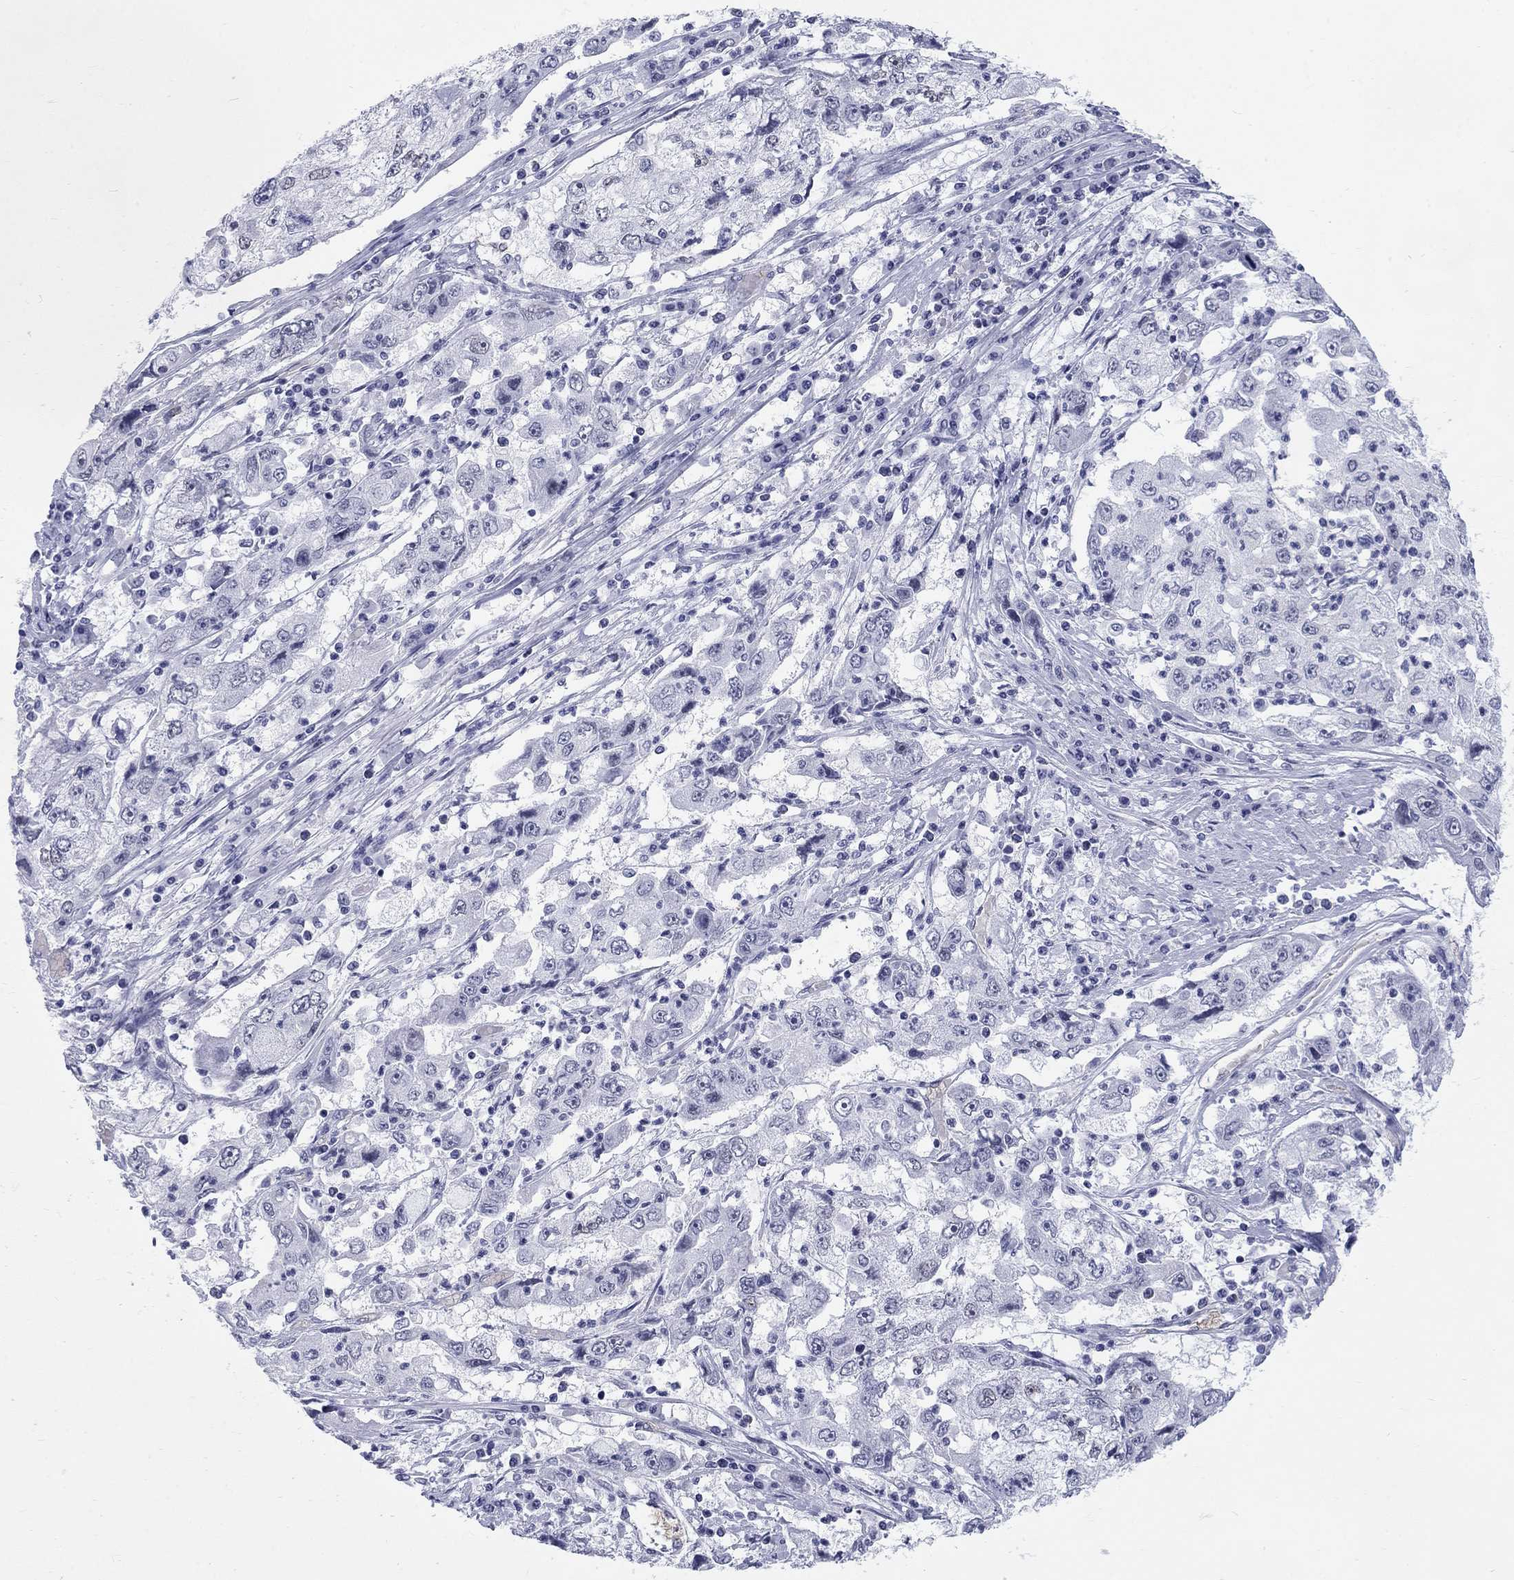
{"staining": {"intensity": "negative", "quantity": "none", "location": "none"}, "tissue": "cervical cancer", "cell_type": "Tumor cells", "image_type": "cancer", "snomed": [{"axis": "morphology", "description": "Squamous cell carcinoma, NOS"}, {"axis": "topography", "description": "Cervix"}], "caption": "Squamous cell carcinoma (cervical) was stained to show a protein in brown. There is no significant expression in tumor cells.", "gene": "DMTN", "patient": {"sex": "female", "age": 36}}